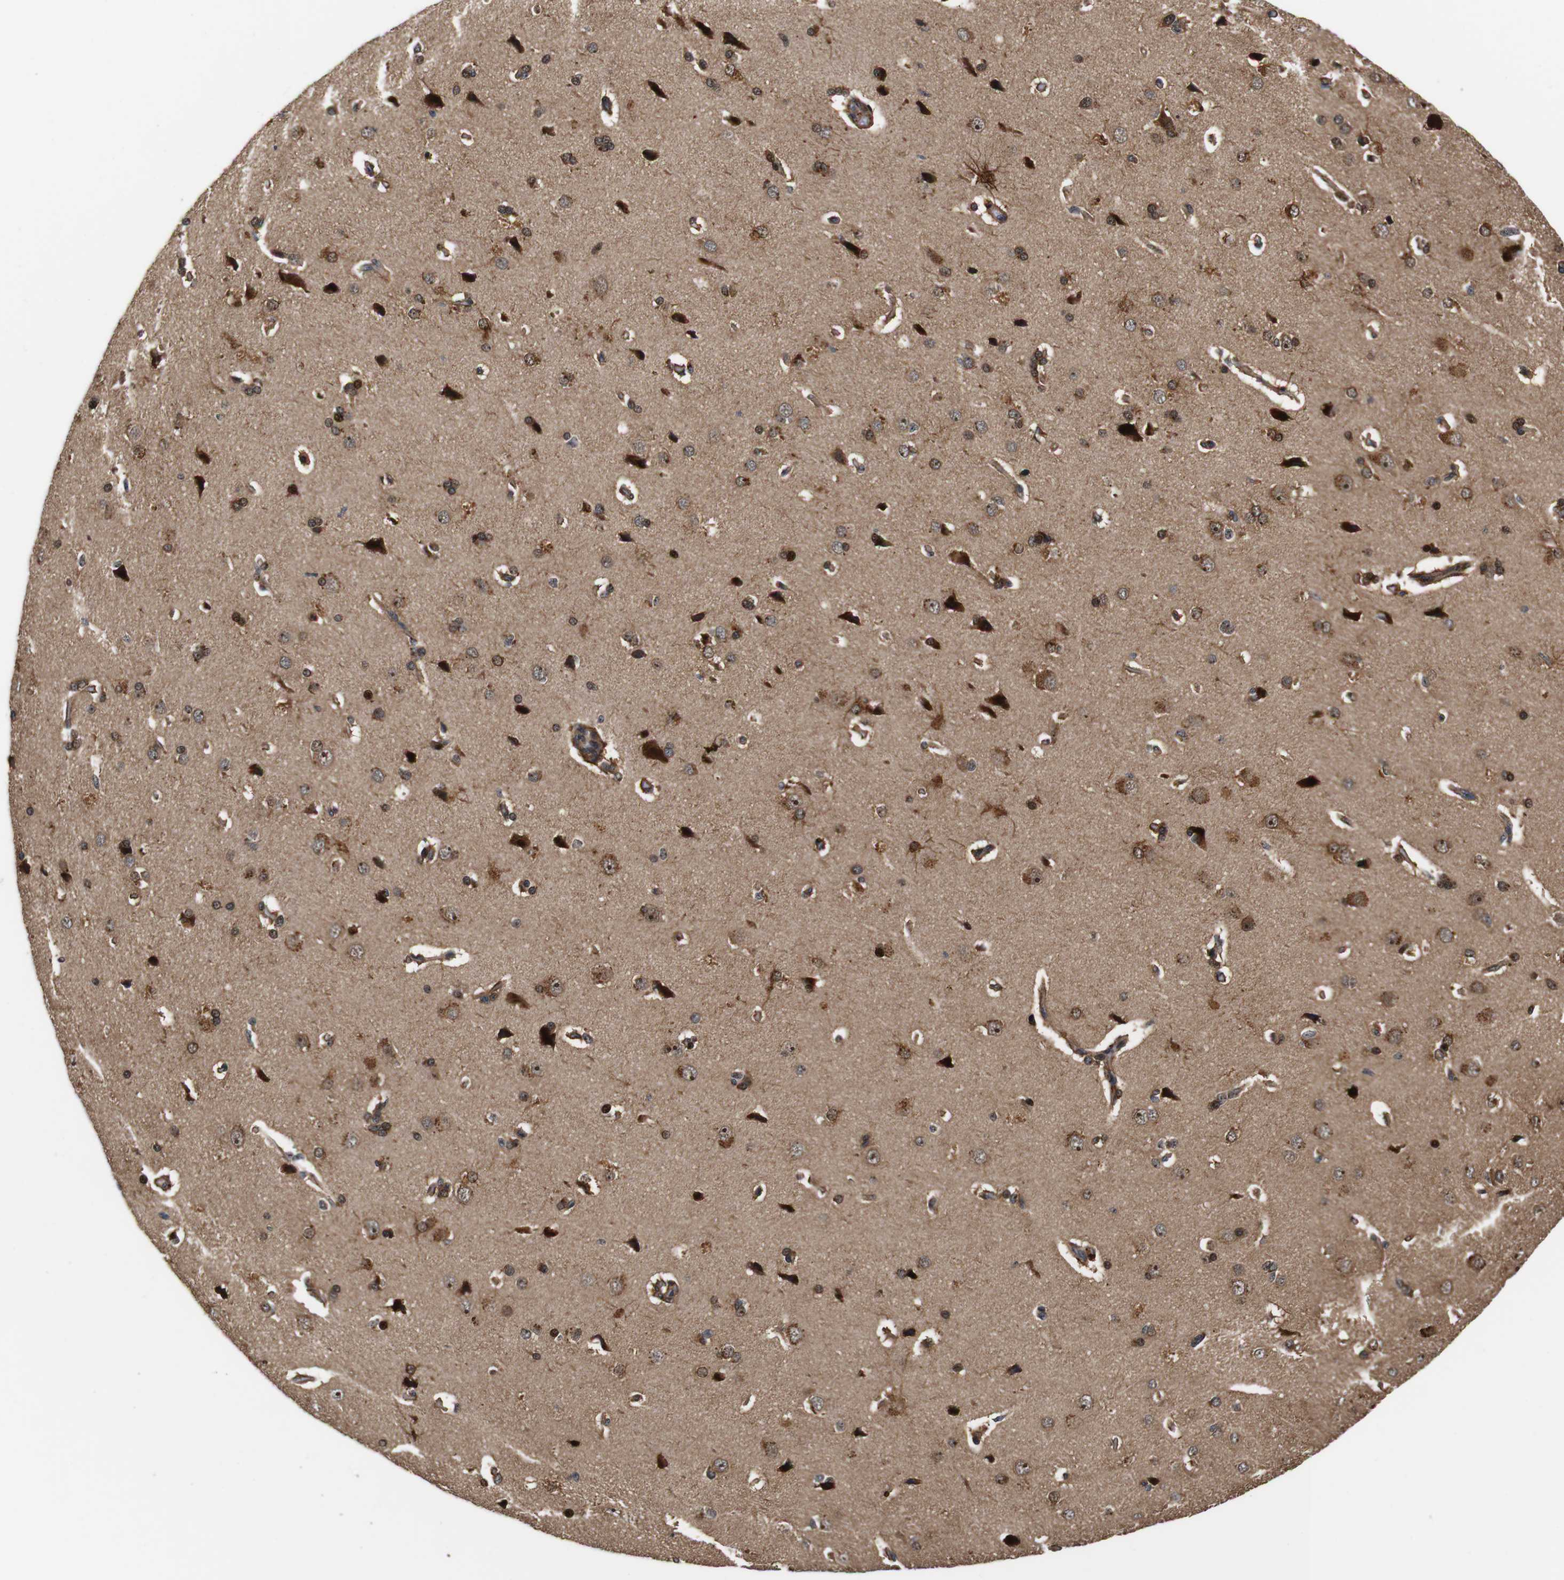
{"staining": {"intensity": "moderate", "quantity": ">75%", "location": "cytoplasmic/membranous"}, "tissue": "cerebral cortex", "cell_type": "Endothelial cells", "image_type": "normal", "snomed": [{"axis": "morphology", "description": "Normal tissue, NOS"}, {"axis": "topography", "description": "Cerebral cortex"}], "caption": "Approximately >75% of endothelial cells in benign cerebral cortex show moderate cytoplasmic/membranous protein positivity as visualized by brown immunohistochemical staining.", "gene": "LRP4", "patient": {"sex": "male", "age": 62}}